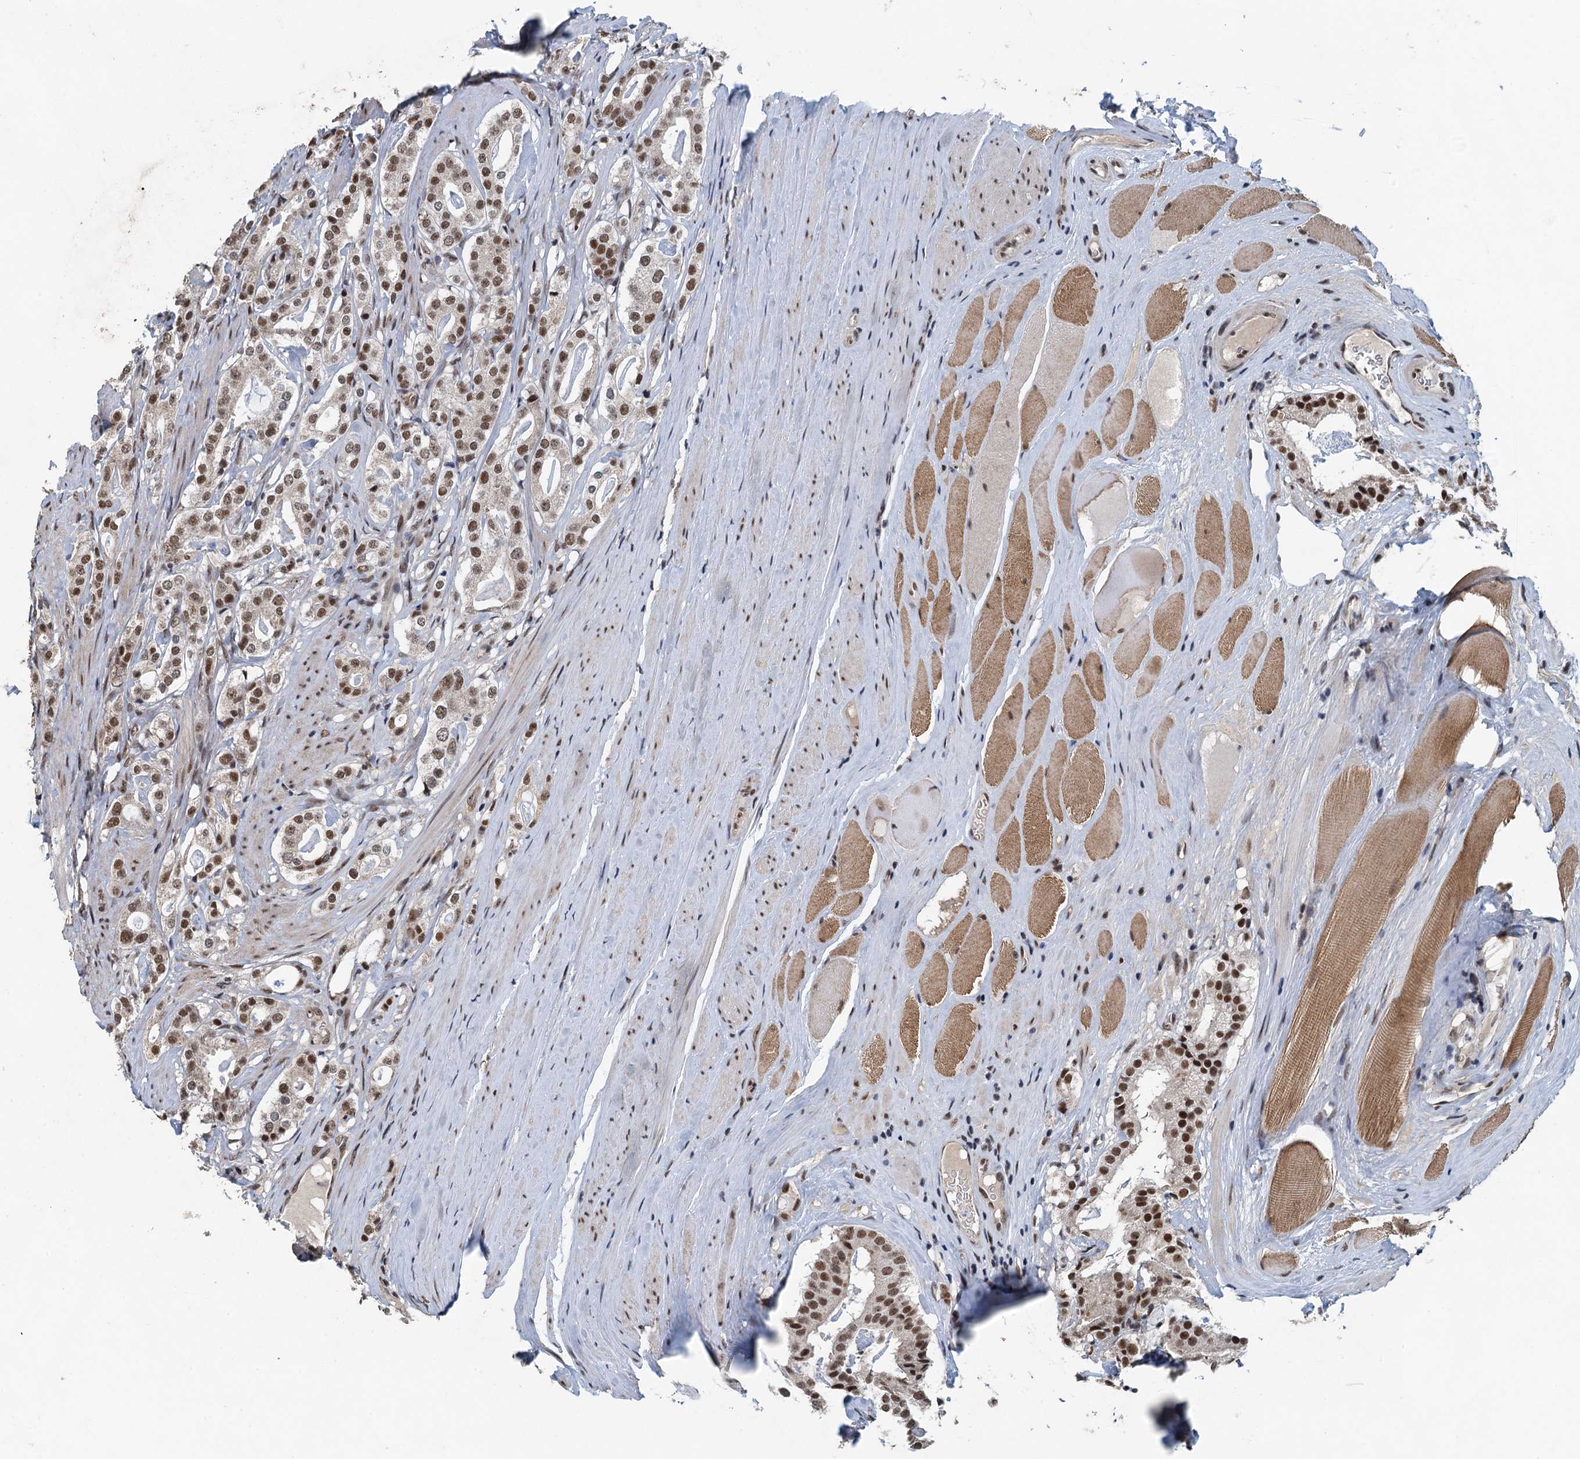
{"staining": {"intensity": "moderate", "quantity": ">75%", "location": "nuclear"}, "tissue": "prostate cancer", "cell_type": "Tumor cells", "image_type": "cancer", "snomed": [{"axis": "morphology", "description": "Adenocarcinoma, High grade"}, {"axis": "topography", "description": "Prostate"}], "caption": "Protein positivity by immunohistochemistry displays moderate nuclear expression in approximately >75% of tumor cells in high-grade adenocarcinoma (prostate).", "gene": "MTA3", "patient": {"sex": "male", "age": 63}}